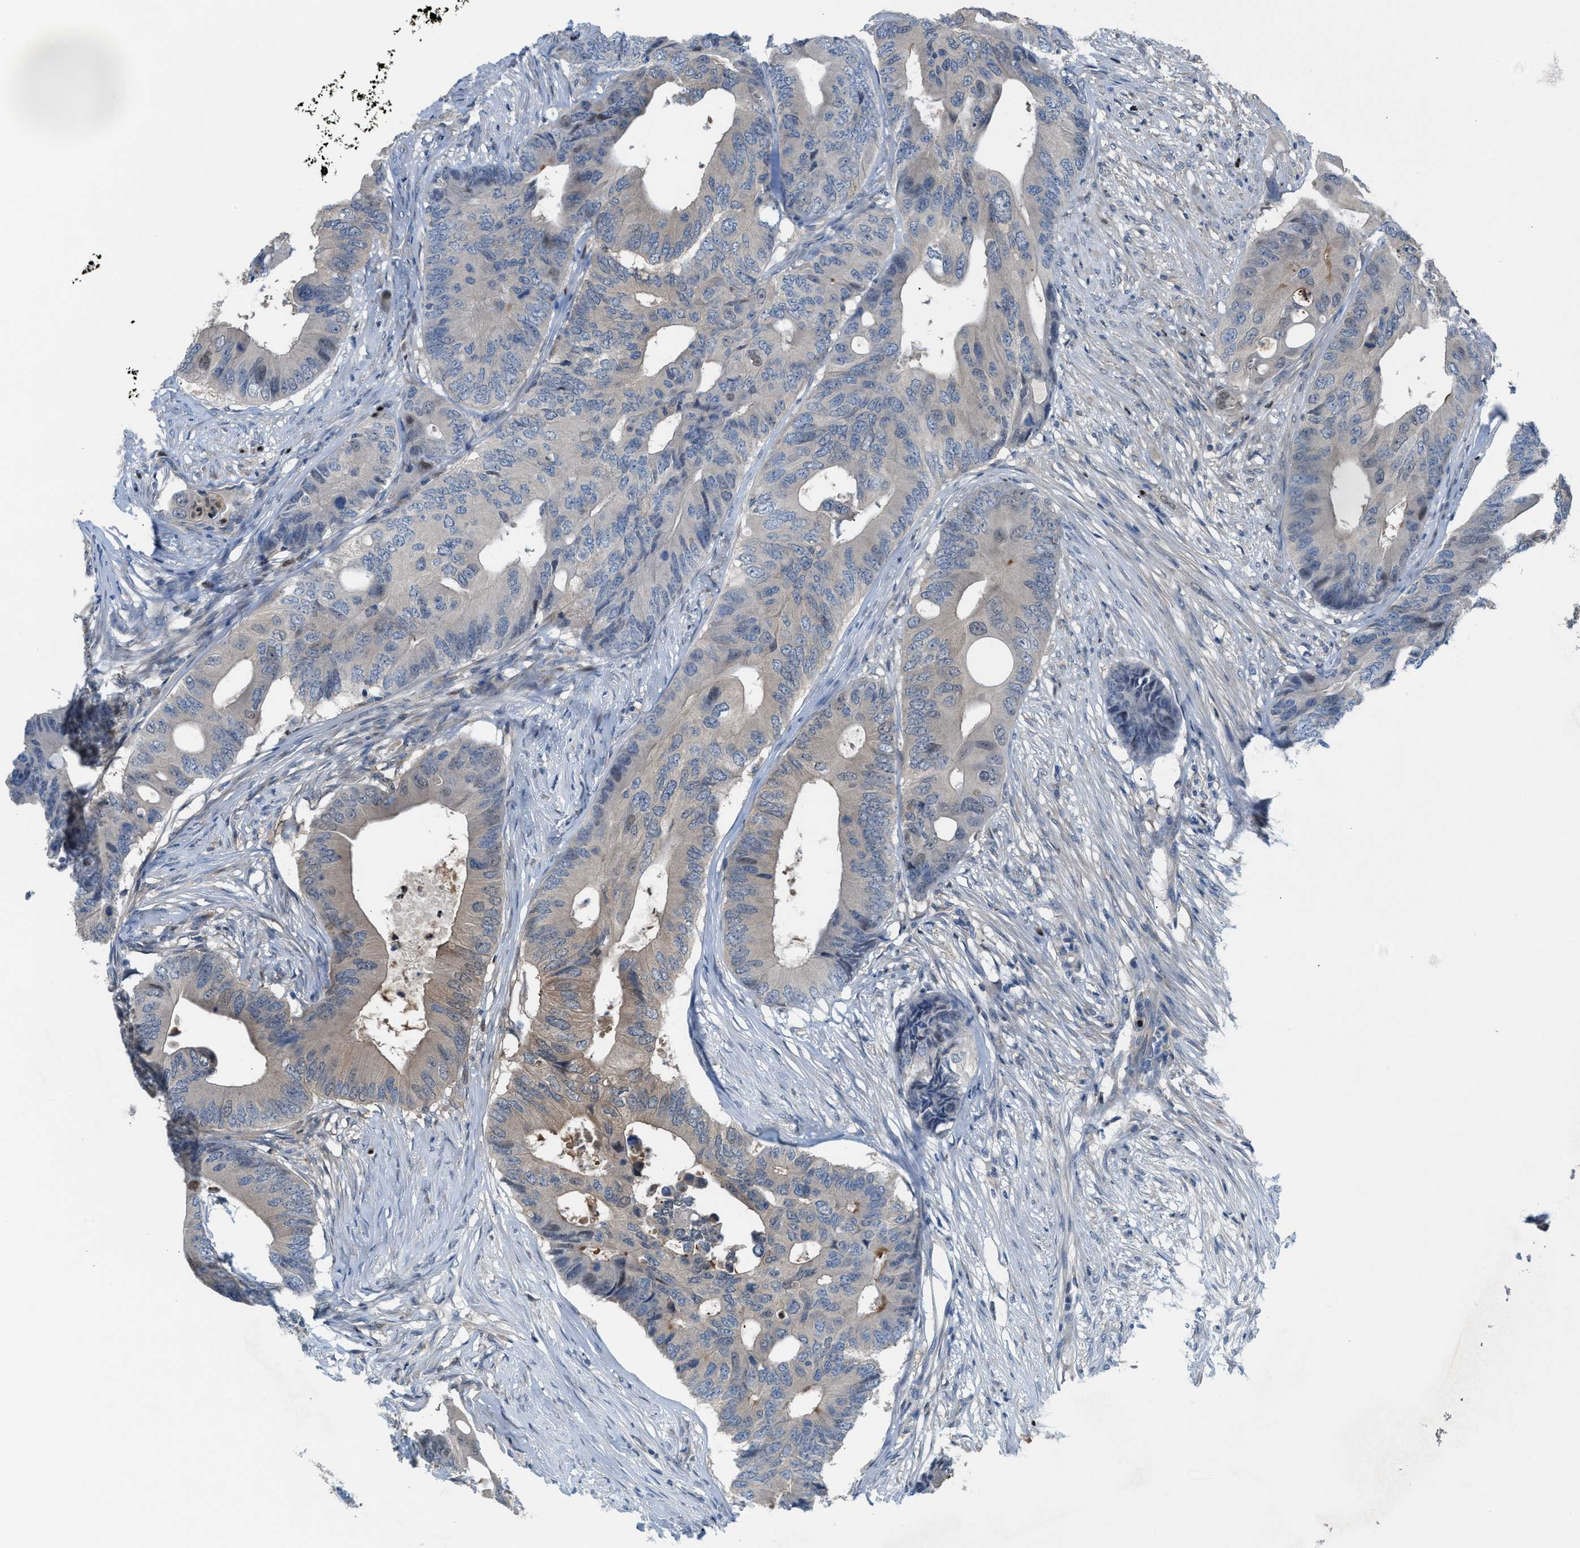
{"staining": {"intensity": "weak", "quantity": "<25%", "location": "cytoplasmic/membranous"}, "tissue": "colorectal cancer", "cell_type": "Tumor cells", "image_type": "cancer", "snomed": [{"axis": "morphology", "description": "Adenocarcinoma, NOS"}, {"axis": "topography", "description": "Colon"}], "caption": "Tumor cells show no significant staining in colorectal adenocarcinoma. (Immunohistochemistry (ihc), brightfield microscopy, high magnification).", "gene": "PPM1D", "patient": {"sex": "male", "age": 71}}